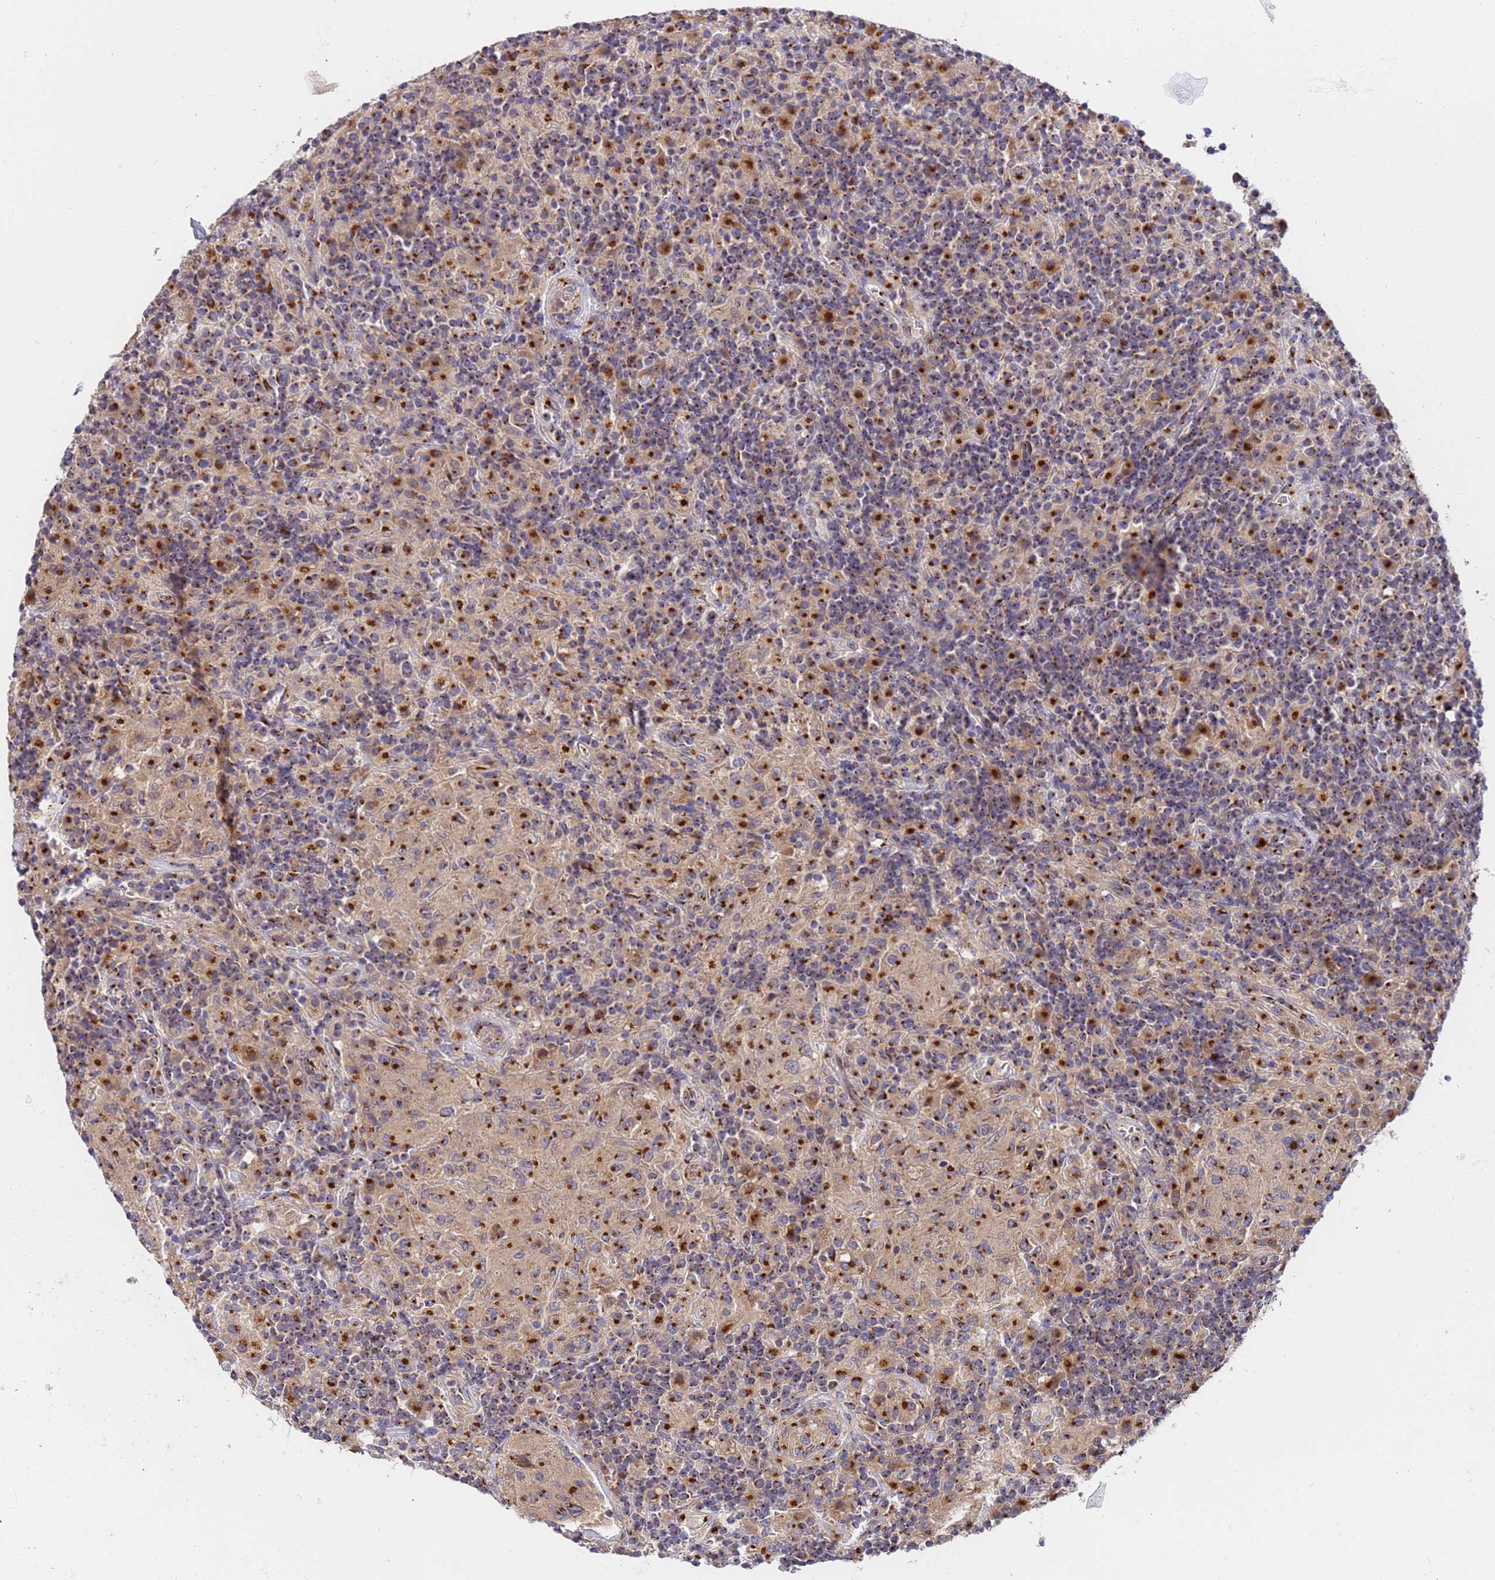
{"staining": {"intensity": "moderate", "quantity": ">75%", "location": "cytoplasmic/membranous"}, "tissue": "lymphoma", "cell_type": "Tumor cells", "image_type": "cancer", "snomed": [{"axis": "morphology", "description": "Hodgkin's disease, NOS"}, {"axis": "topography", "description": "Lymph node"}], "caption": "Lymphoma tissue shows moderate cytoplasmic/membranous positivity in approximately >75% of tumor cells", "gene": "HPS3", "patient": {"sex": "male", "age": 70}}